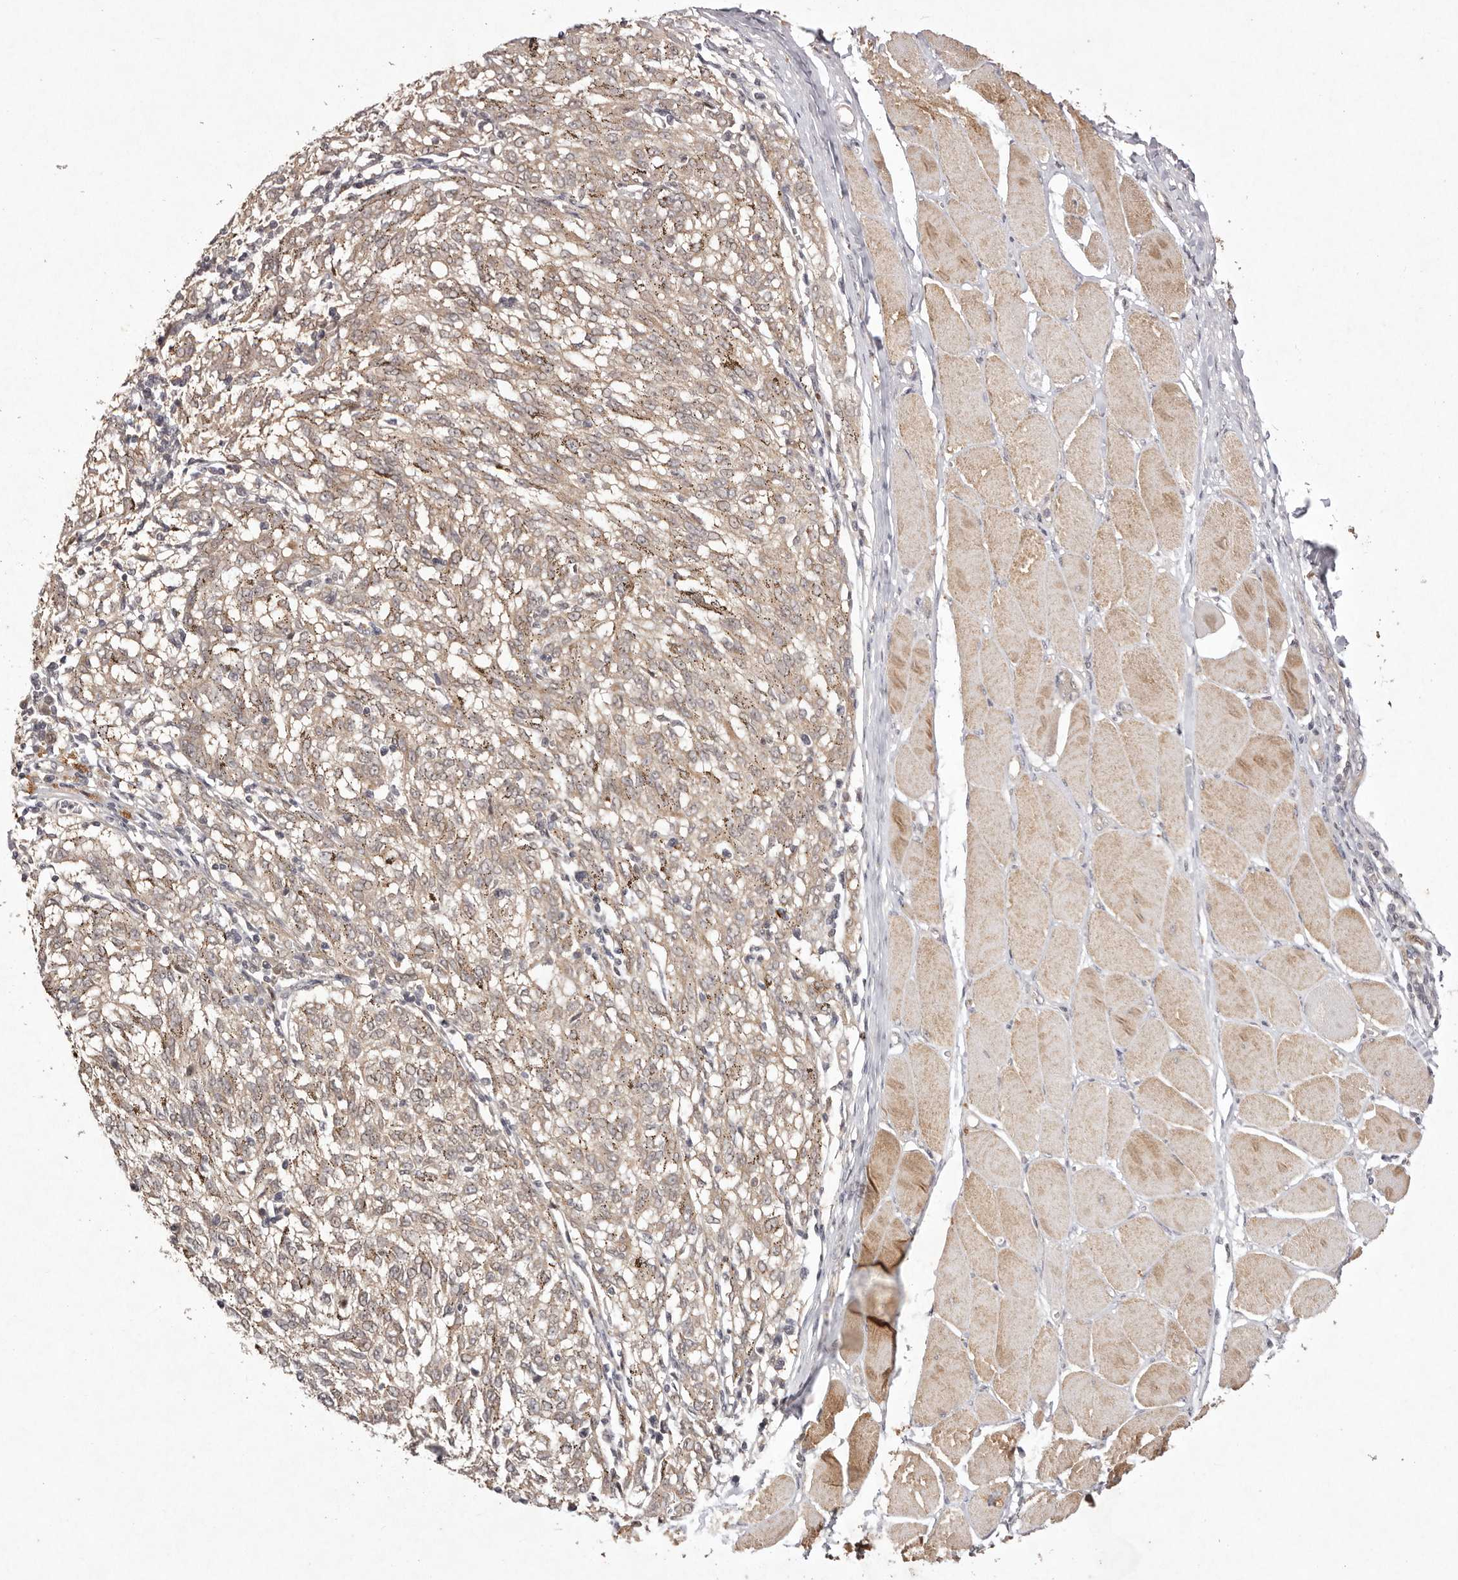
{"staining": {"intensity": "weak", "quantity": "<25%", "location": "cytoplasmic/membranous"}, "tissue": "melanoma", "cell_type": "Tumor cells", "image_type": "cancer", "snomed": [{"axis": "morphology", "description": "Malignant melanoma, NOS"}, {"axis": "topography", "description": "Skin"}], "caption": "Immunohistochemical staining of malignant melanoma exhibits no significant staining in tumor cells.", "gene": "BUD31", "patient": {"sex": "female", "age": 72}}